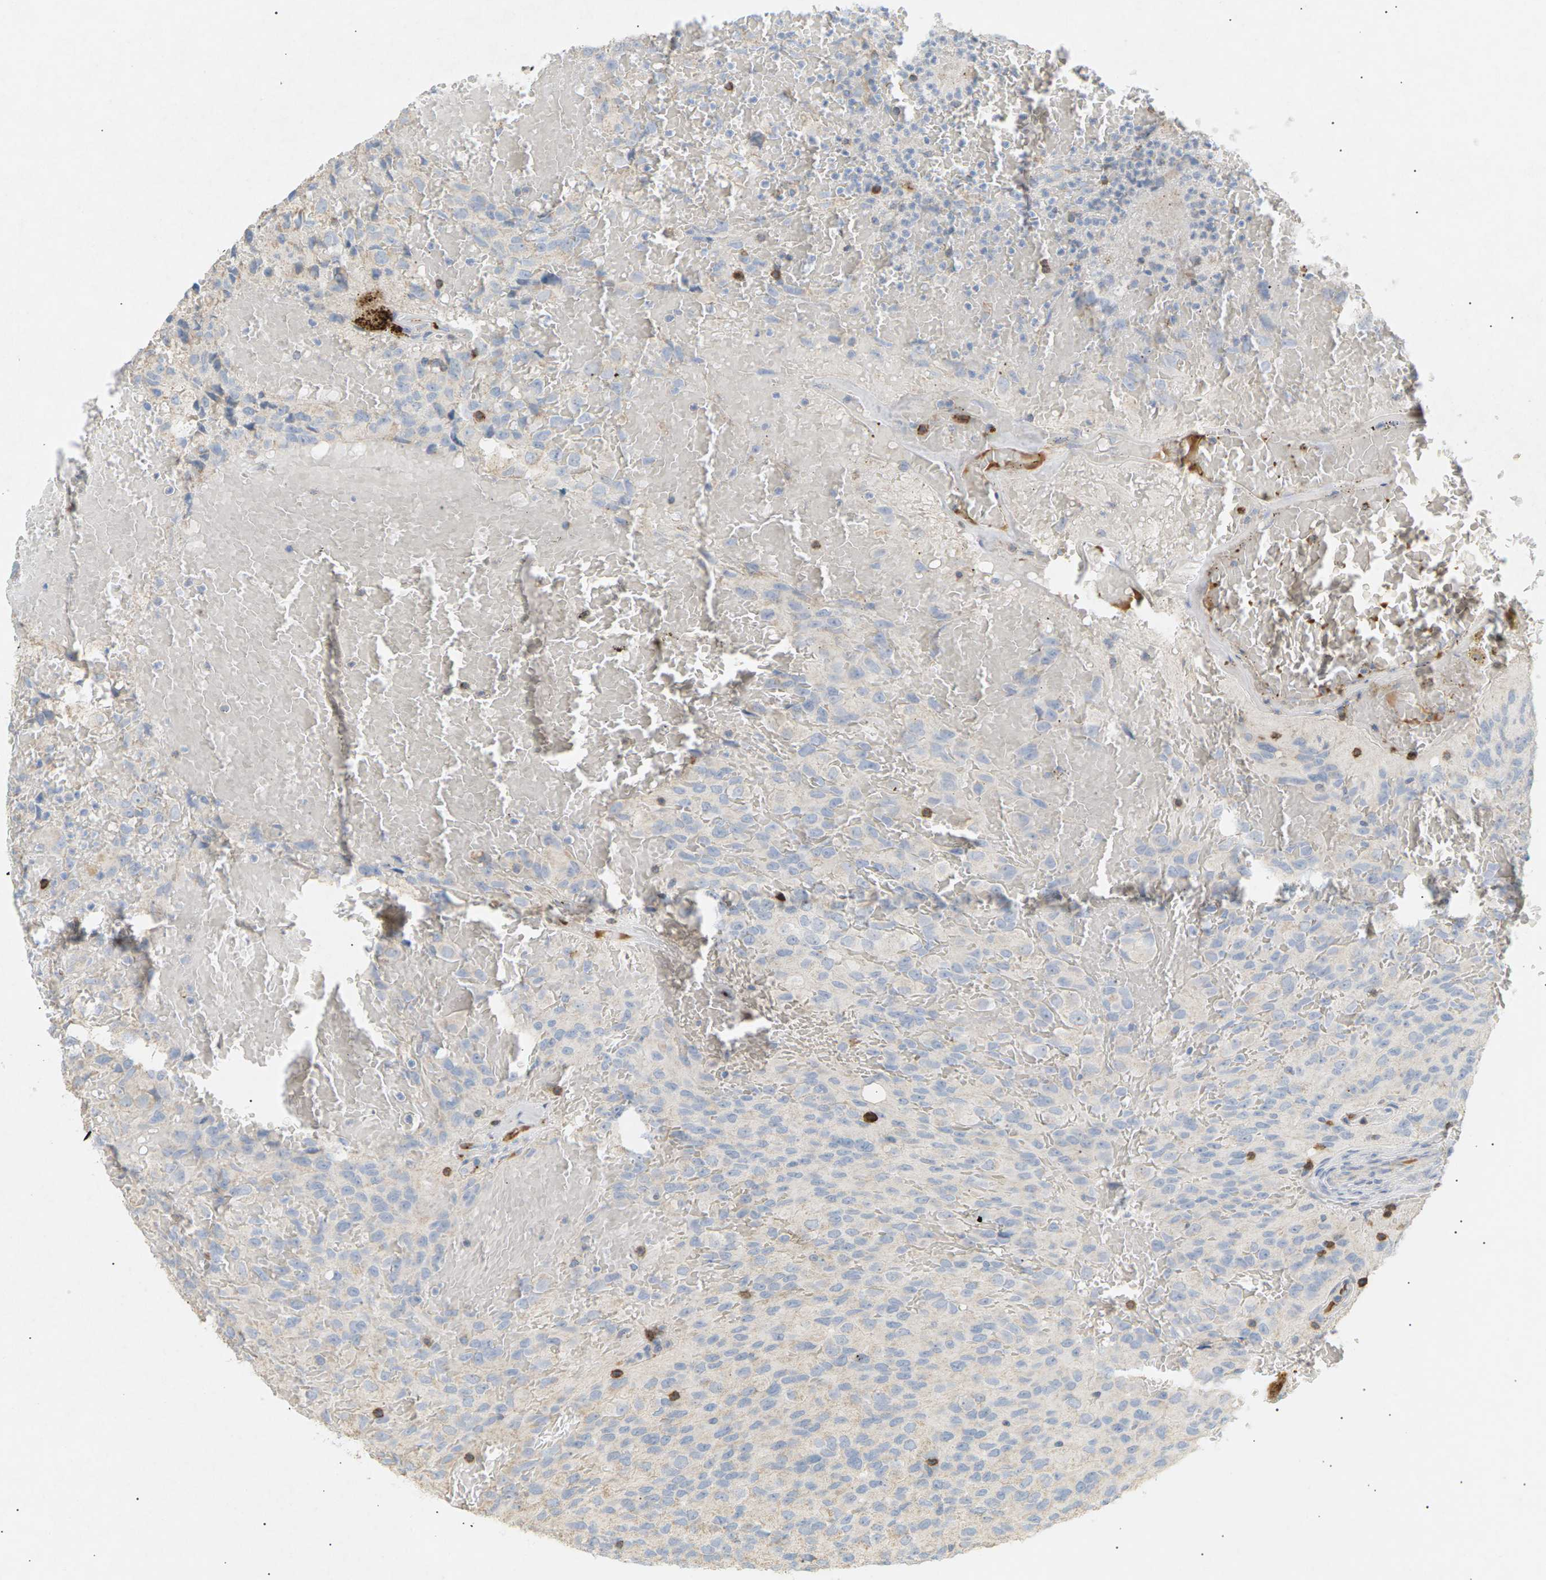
{"staining": {"intensity": "negative", "quantity": "none", "location": "none"}, "tissue": "glioma", "cell_type": "Tumor cells", "image_type": "cancer", "snomed": [{"axis": "morphology", "description": "Glioma, malignant, High grade"}, {"axis": "topography", "description": "Brain"}], "caption": "Immunohistochemistry (IHC) histopathology image of human malignant glioma (high-grade) stained for a protein (brown), which shows no expression in tumor cells.", "gene": "LIME1", "patient": {"sex": "male", "age": 32}}